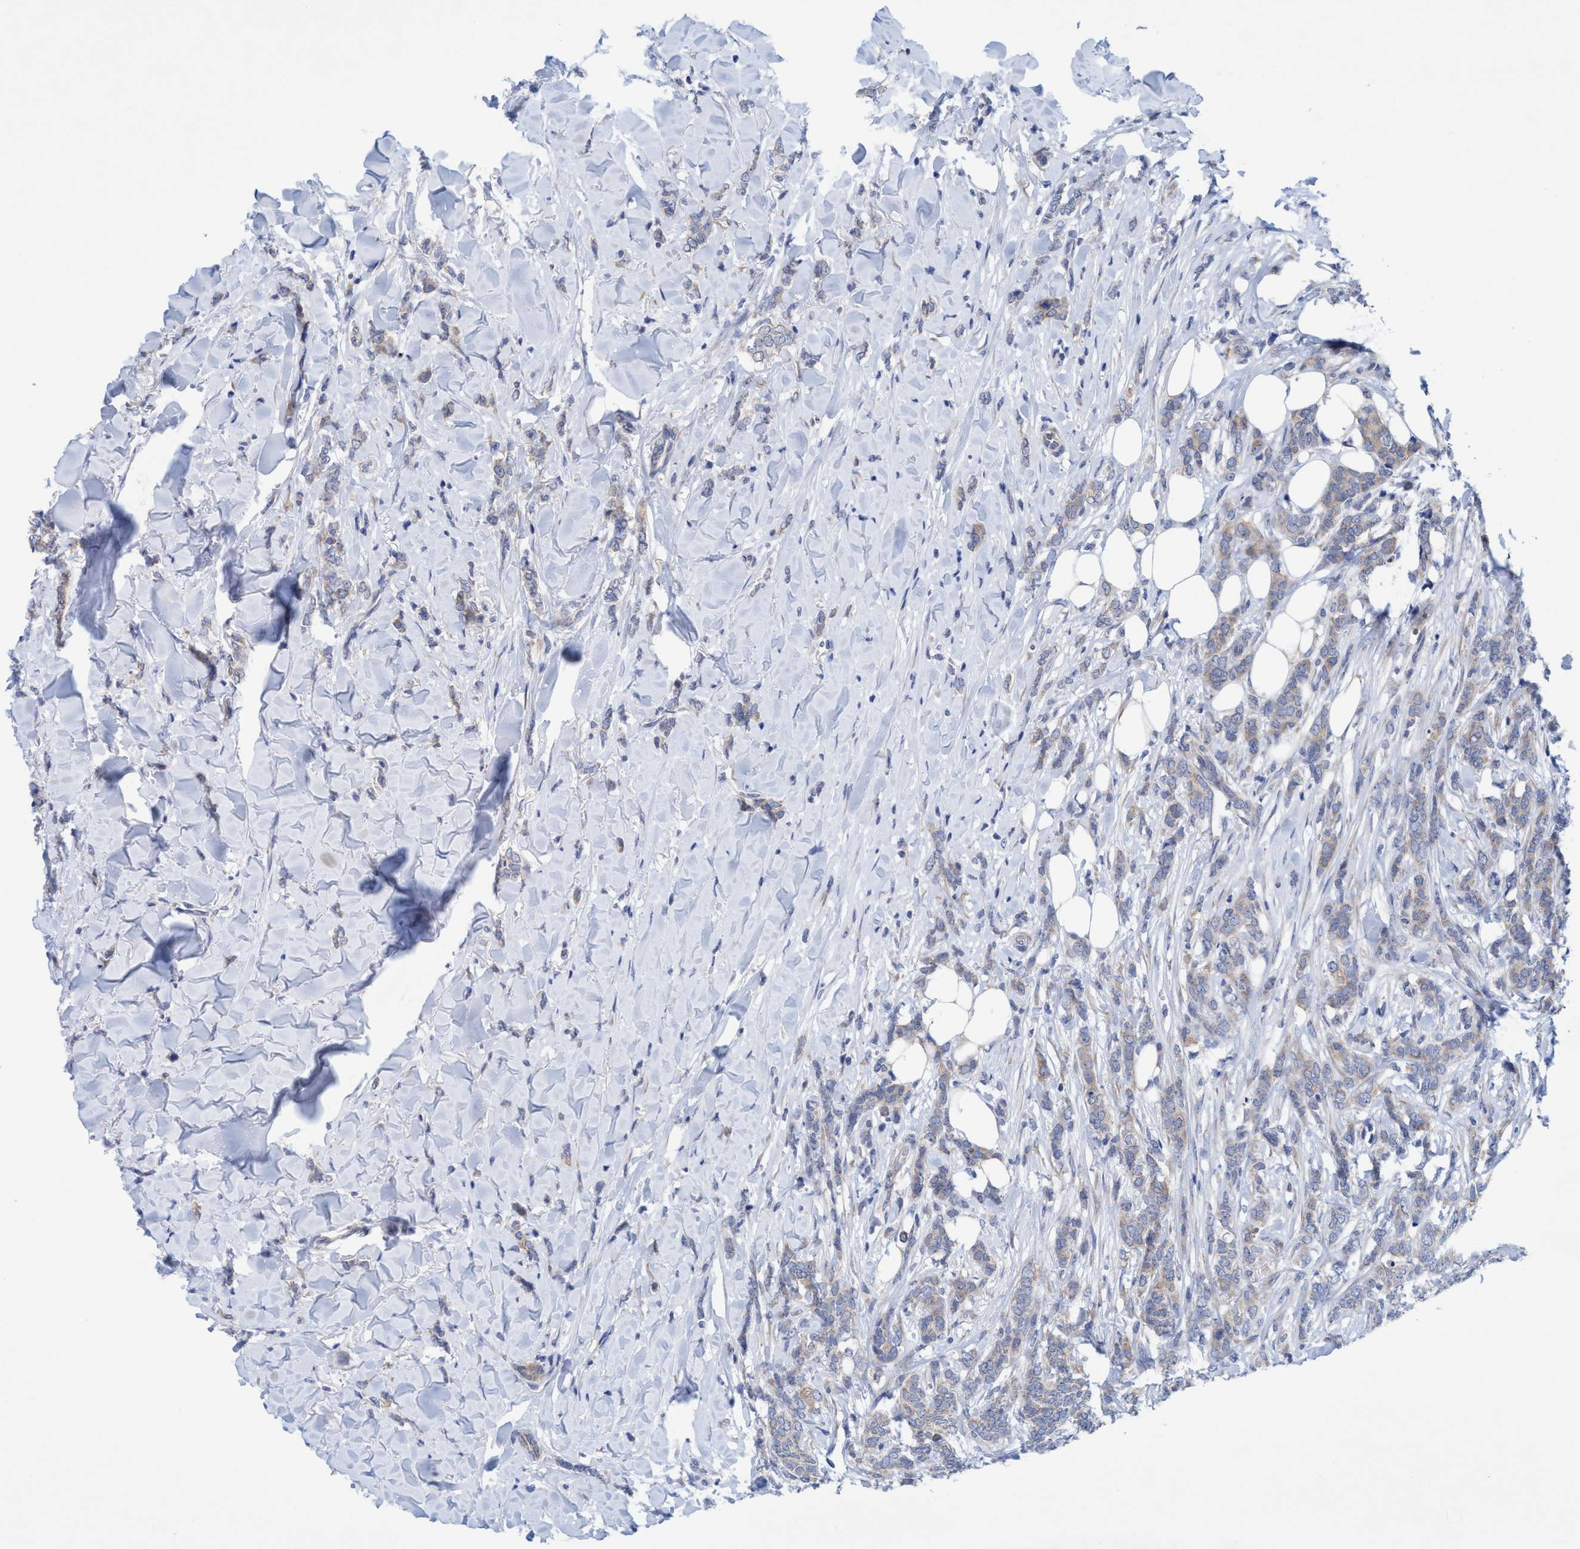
{"staining": {"intensity": "weak", "quantity": "25%-75%", "location": "cytoplasmic/membranous"}, "tissue": "breast cancer", "cell_type": "Tumor cells", "image_type": "cancer", "snomed": [{"axis": "morphology", "description": "Lobular carcinoma"}, {"axis": "topography", "description": "Skin"}, {"axis": "topography", "description": "Breast"}], "caption": "Breast cancer (lobular carcinoma) was stained to show a protein in brown. There is low levels of weak cytoplasmic/membranous expression in about 25%-75% of tumor cells.", "gene": "RSAD1", "patient": {"sex": "female", "age": 46}}